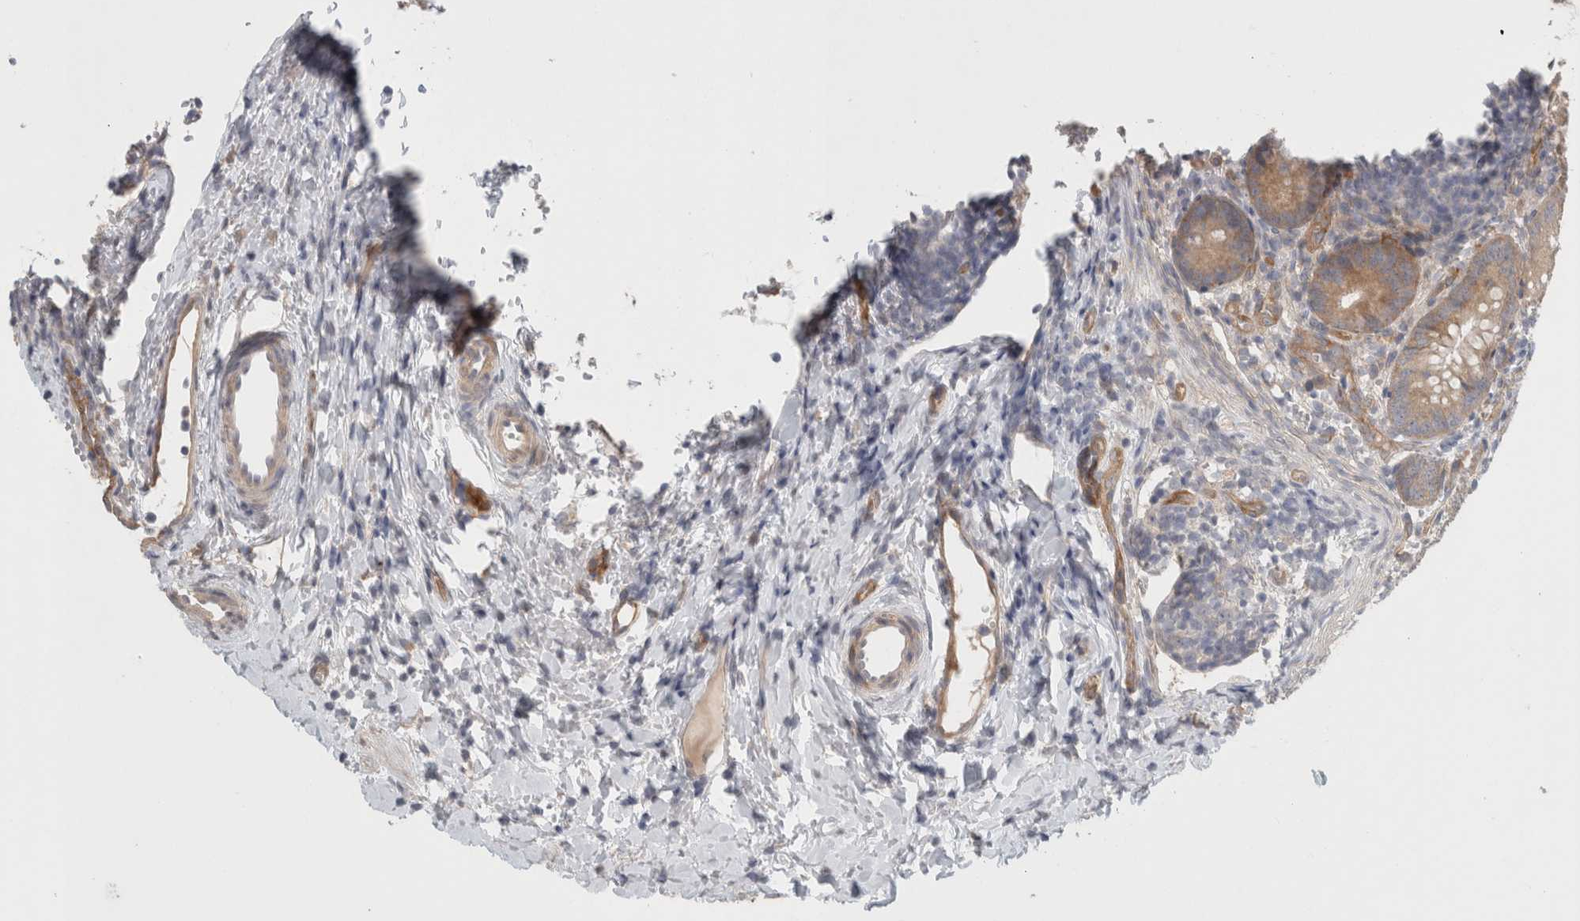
{"staining": {"intensity": "weak", "quantity": ">75%", "location": "cytoplasmic/membranous"}, "tissue": "appendix", "cell_type": "Glandular cells", "image_type": "normal", "snomed": [{"axis": "morphology", "description": "Normal tissue, NOS"}, {"axis": "topography", "description": "Appendix"}], "caption": "Immunohistochemistry histopathology image of unremarkable appendix: appendix stained using IHC displays low levels of weak protein expression localized specifically in the cytoplasmic/membranous of glandular cells, appearing as a cytoplasmic/membranous brown color.", "gene": "RASAL2", "patient": {"sex": "male", "age": 1}}